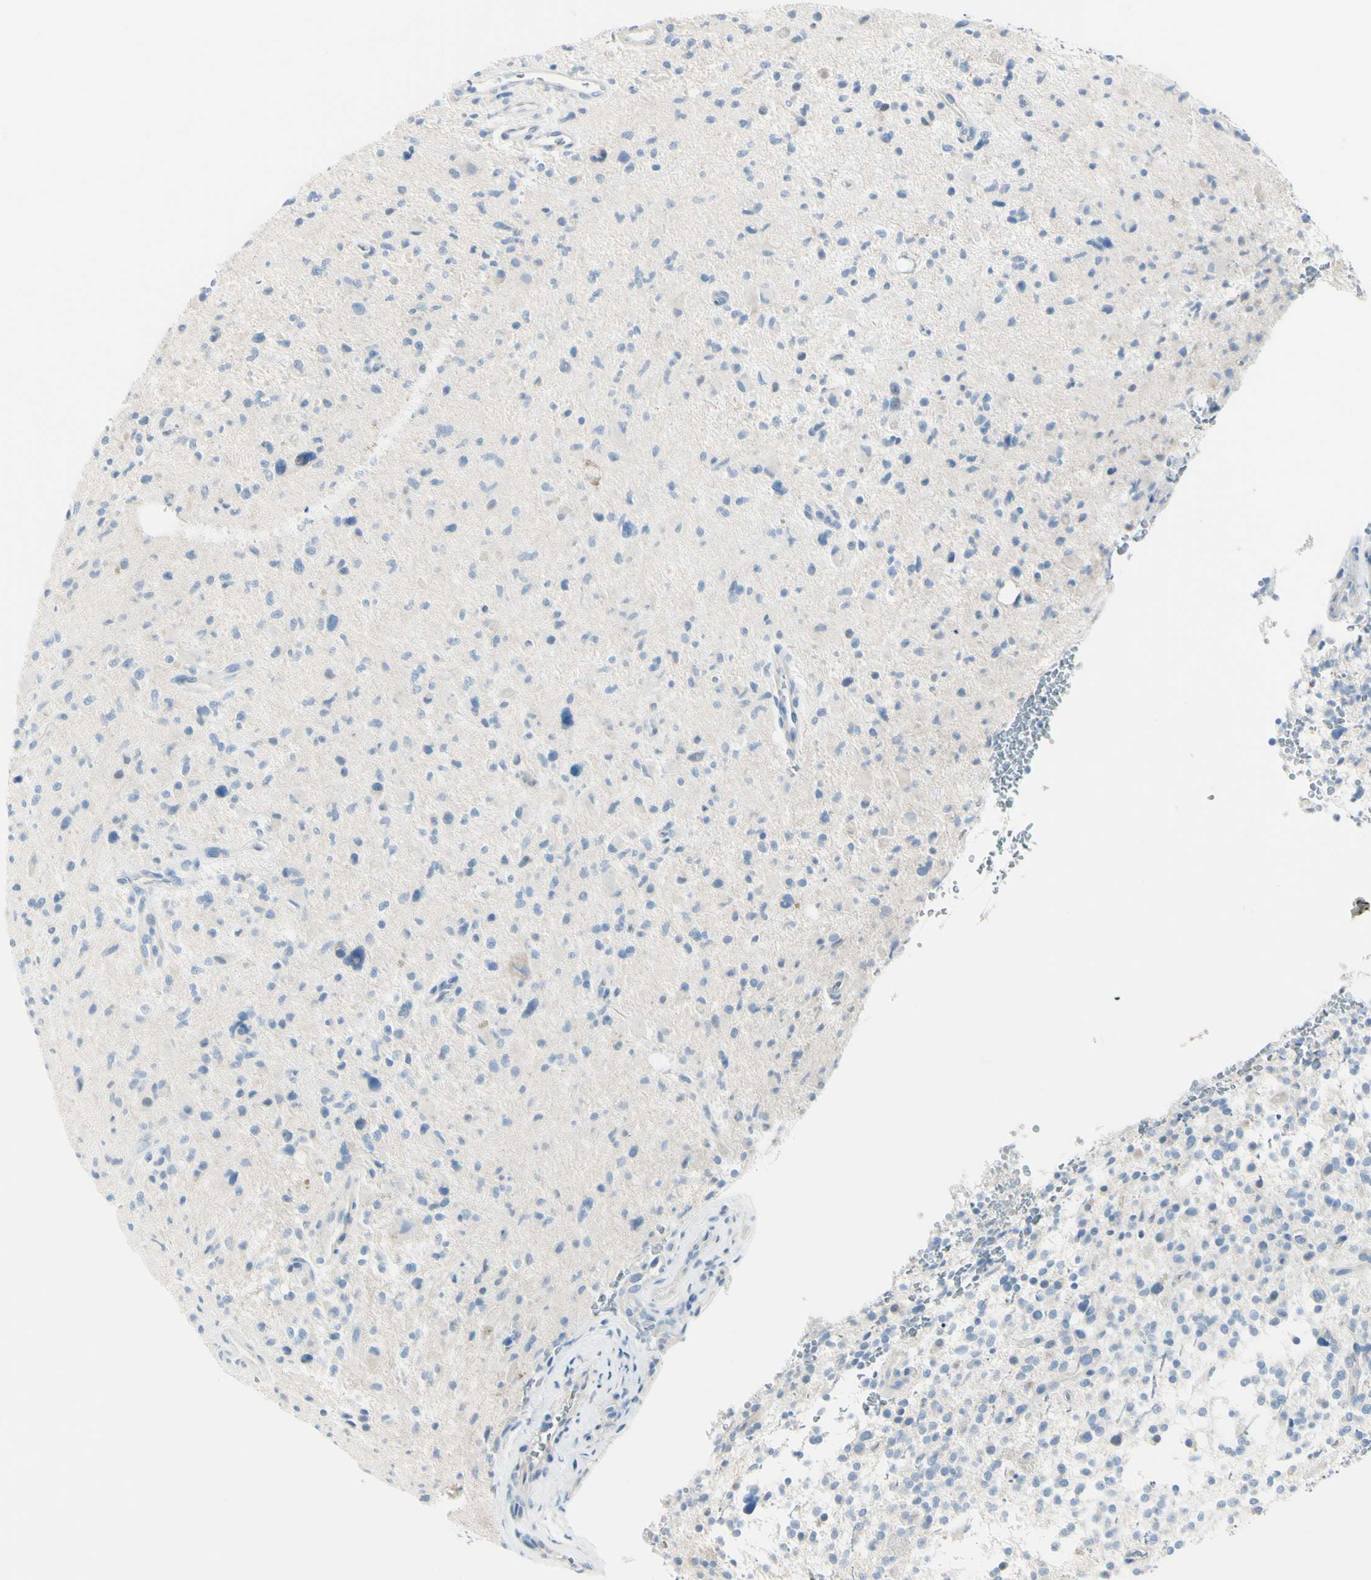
{"staining": {"intensity": "negative", "quantity": "none", "location": "none"}, "tissue": "glioma", "cell_type": "Tumor cells", "image_type": "cancer", "snomed": [{"axis": "morphology", "description": "Glioma, malignant, High grade"}, {"axis": "topography", "description": "Brain"}], "caption": "There is no significant positivity in tumor cells of glioma.", "gene": "DLG4", "patient": {"sex": "male", "age": 48}}